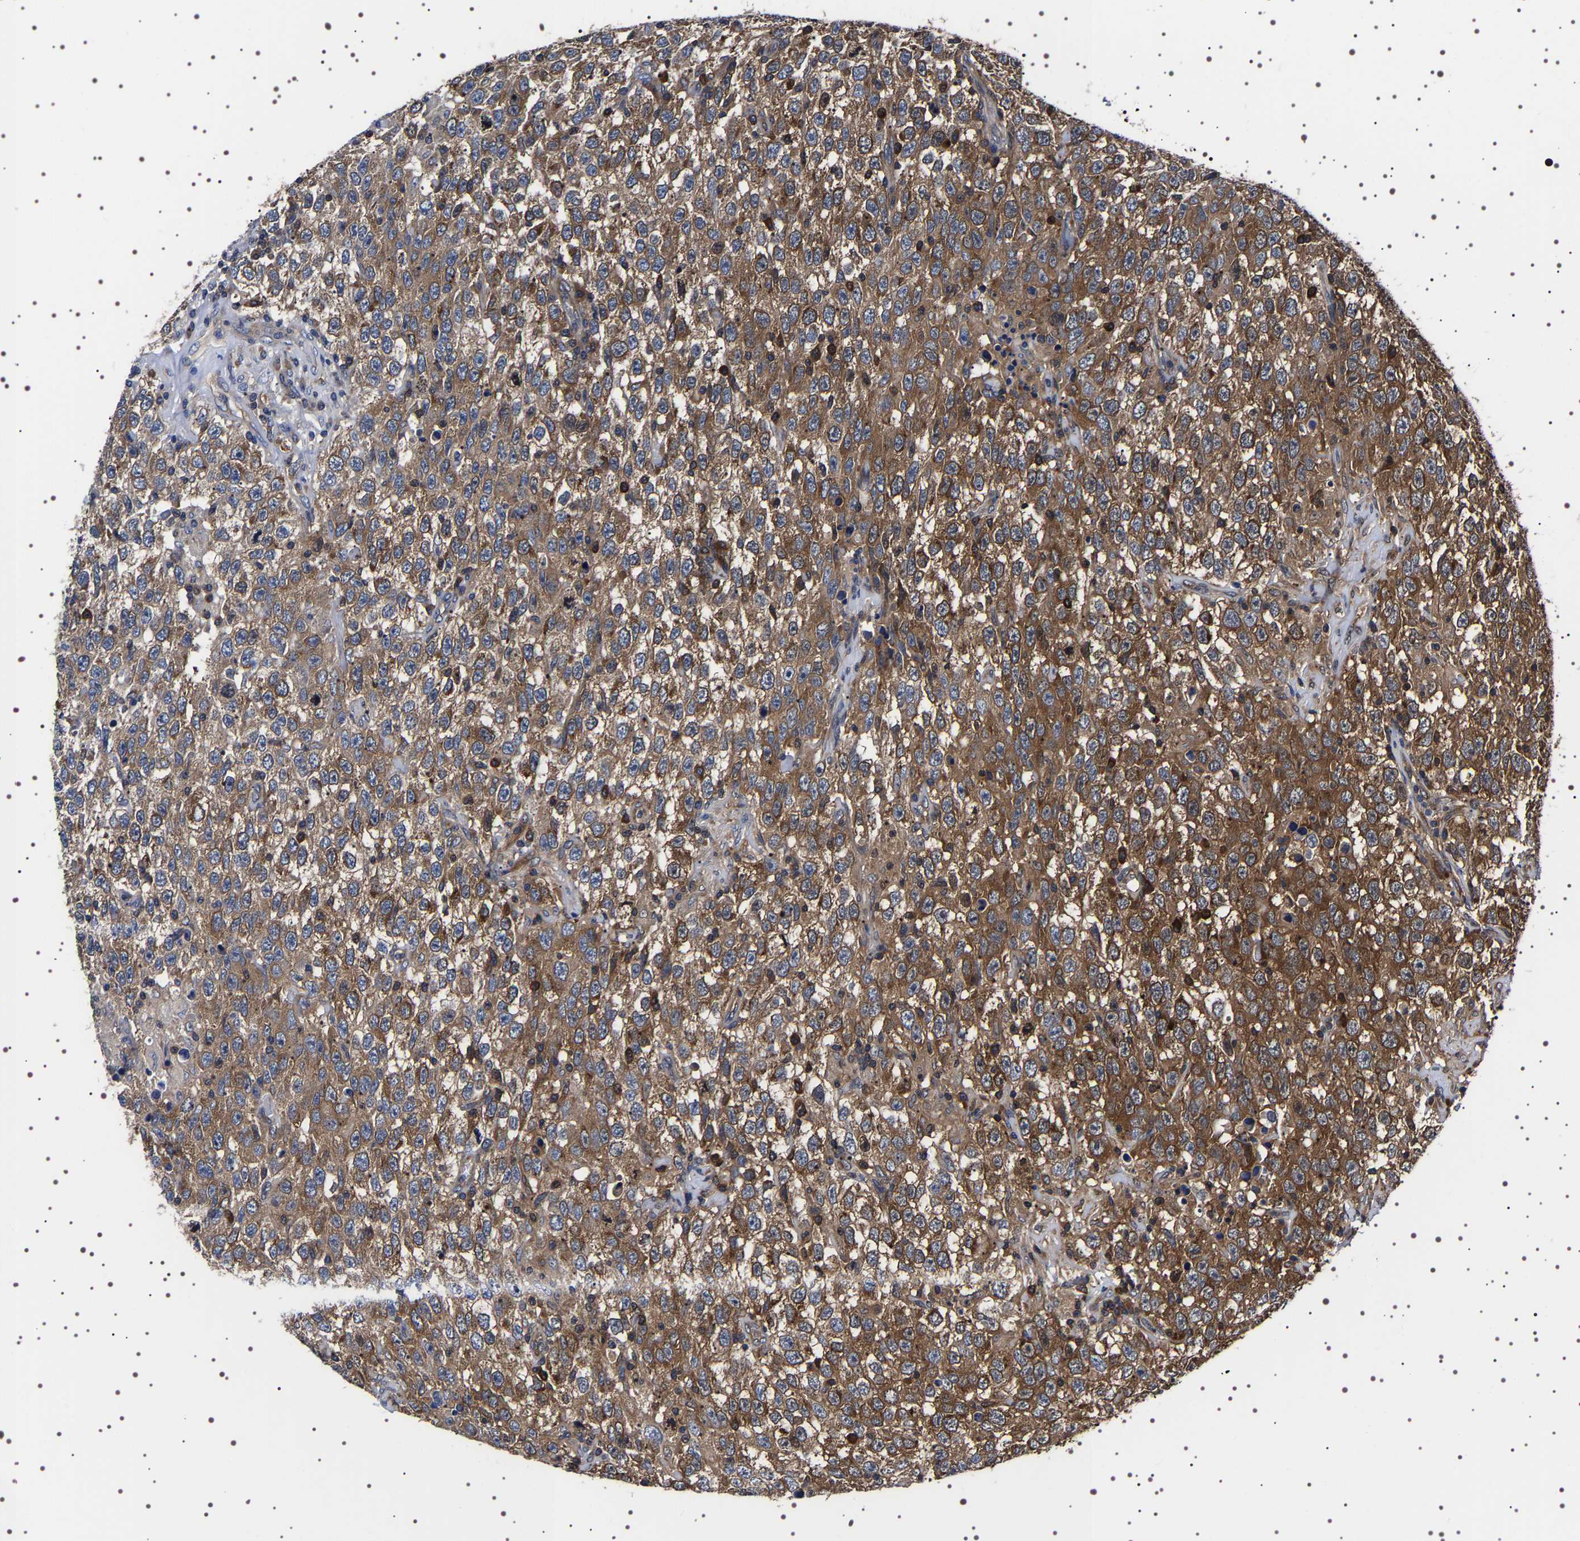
{"staining": {"intensity": "moderate", "quantity": ">75%", "location": "cytoplasmic/membranous"}, "tissue": "testis cancer", "cell_type": "Tumor cells", "image_type": "cancer", "snomed": [{"axis": "morphology", "description": "Seminoma, NOS"}, {"axis": "topography", "description": "Testis"}], "caption": "Immunohistochemical staining of seminoma (testis) exhibits medium levels of moderate cytoplasmic/membranous staining in about >75% of tumor cells. The protein is shown in brown color, while the nuclei are stained blue.", "gene": "DARS1", "patient": {"sex": "male", "age": 41}}